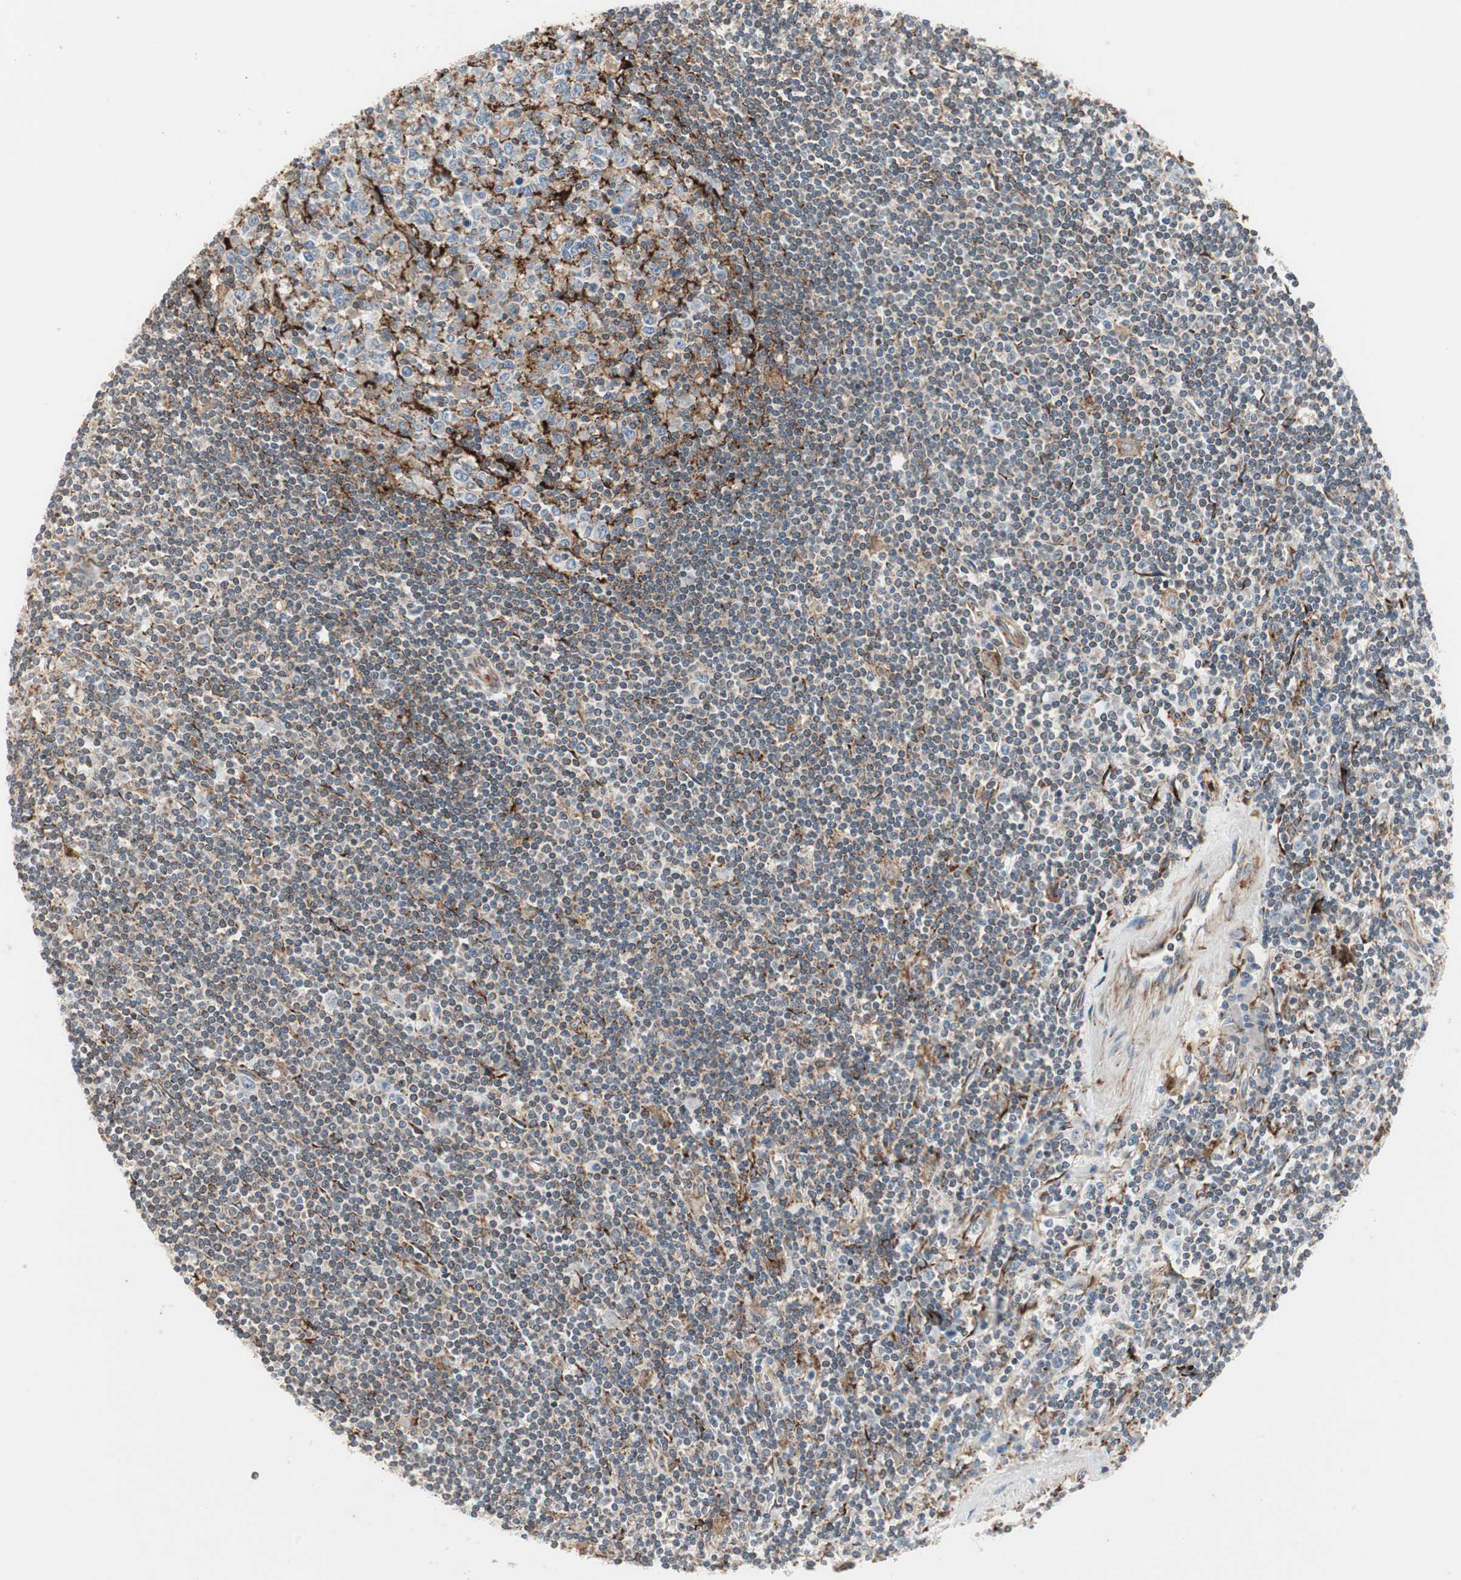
{"staining": {"intensity": "weak", "quantity": "25%-75%", "location": "cytoplasmic/membranous"}, "tissue": "lymphoma", "cell_type": "Tumor cells", "image_type": "cancer", "snomed": [{"axis": "morphology", "description": "Malignant lymphoma, non-Hodgkin's type, Low grade"}, {"axis": "topography", "description": "Spleen"}], "caption": "Protein analysis of low-grade malignant lymphoma, non-Hodgkin's type tissue exhibits weak cytoplasmic/membranous expression in about 25%-75% of tumor cells.", "gene": "H6PD", "patient": {"sex": "male", "age": 76}}